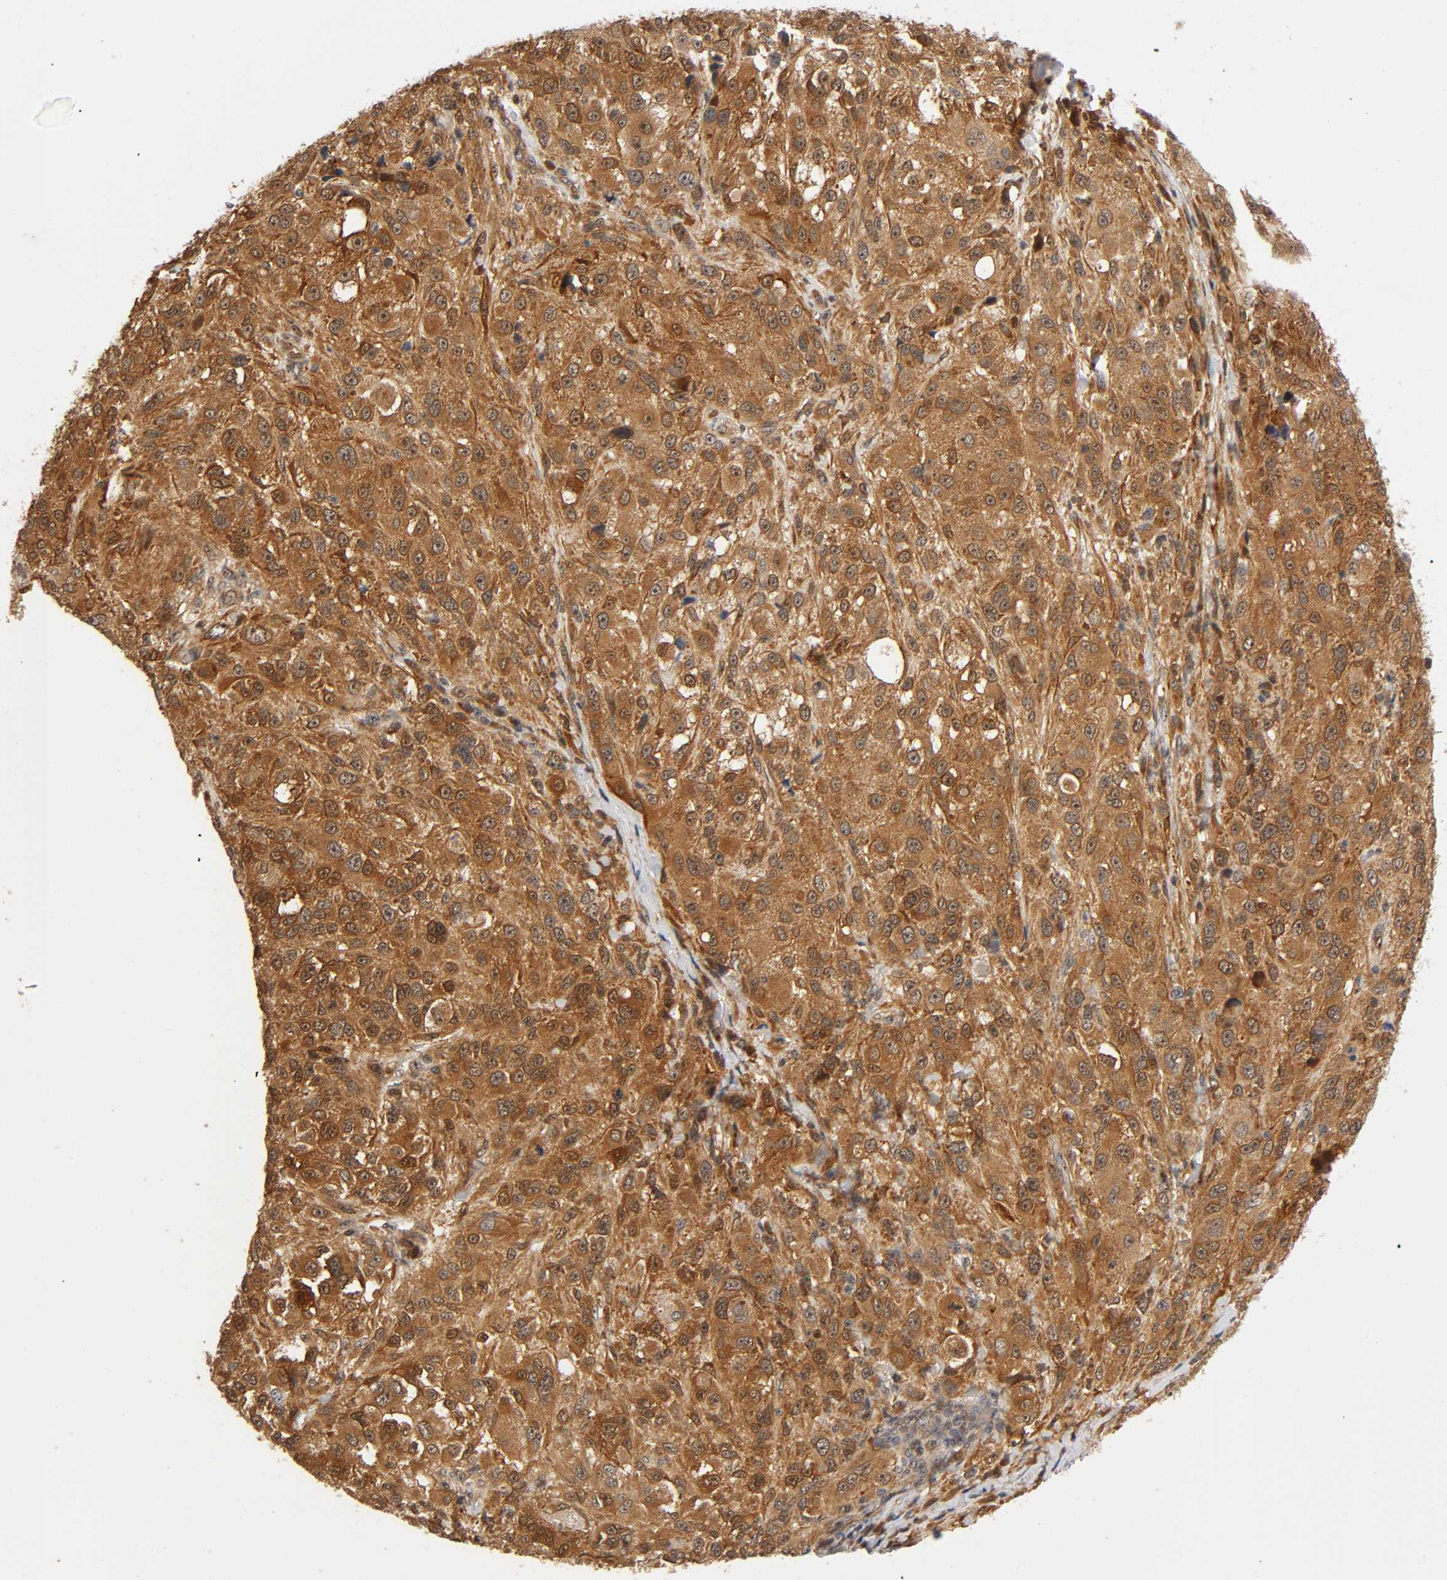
{"staining": {"intensity": "strong", "quantity": ">75%", "location": "cytoplasmic/membranous,nuclear"}, "tissue": "melanoma", "cell_type": "Tumor cells", "image_type": "cancer", "snomed": [{"axis": "morphology", "description": "Necrosis, NOS"}, {"axis": "morphology", "description": "Malignant melanoma, NOS"}, {"axis": "topography", "description": "Skin"}], "caption": "Melanoma tissue shows strong cytoplasmic/membranous and nuclear staining in about >75% of tumor cells, visualized by immunohistochemistry.", "gene": "IQCJ-SCHIP1", "patient": {"sex": "female", "age": 87}}